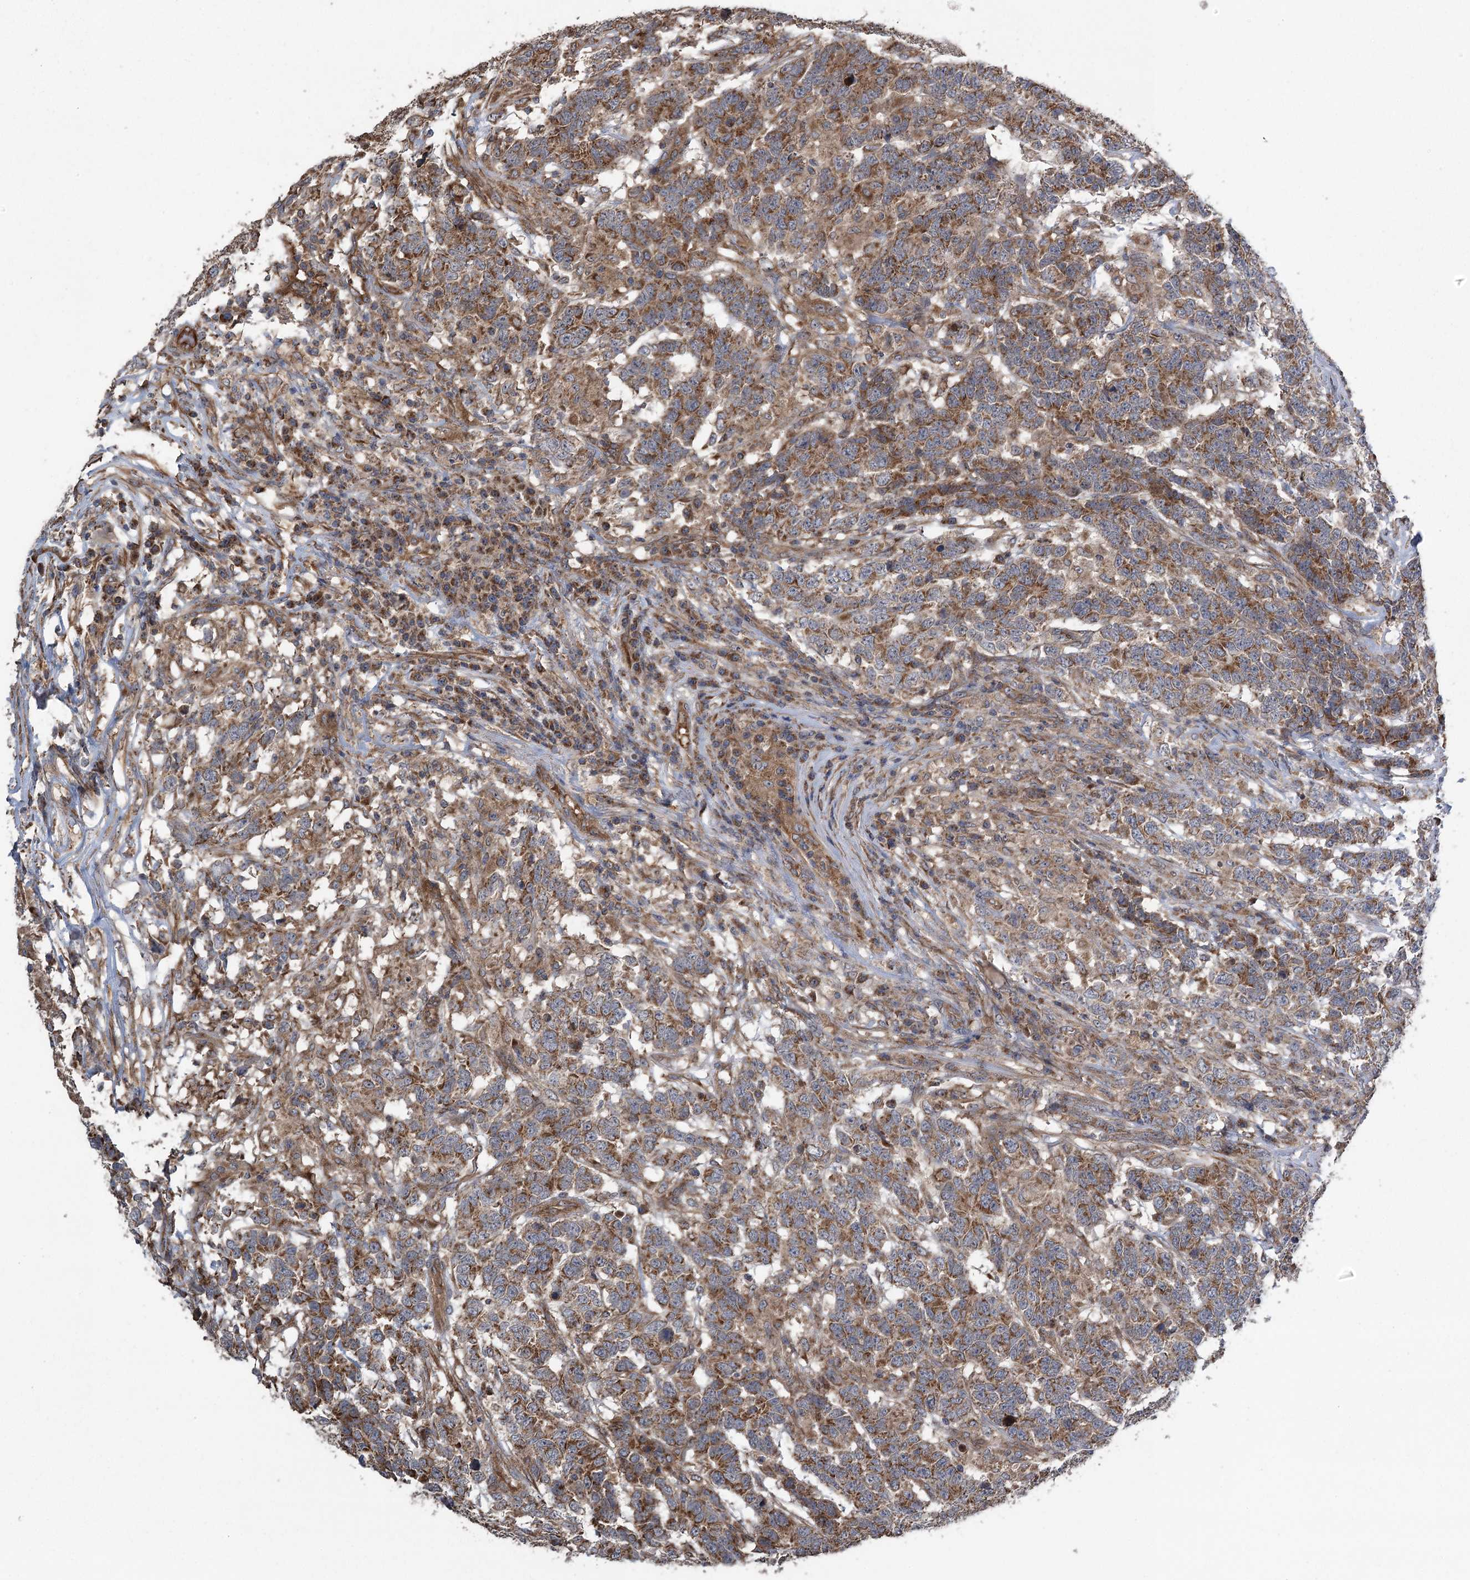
{"staining": {"intensity": "moderate", "quantity": ">75%", "location": "cytoplasmic/membranous"}, "tissue": "testis cancer", "cell_type": "Tumor cells", "image_type": "cancer", "snomed": [{"axis": "morphology", "description": "Carcinoma, Embryonal, NOS"}, {"axis": "topography", "description": "Testis"}], "caption": "Testis cancer (embryonal carcinoma) tissue shows moderate cytoplasmic/membranous expression in about >75% of tumor cells", "gene": "RWDD4", "patient": {"sex": "male", "age": 26}}